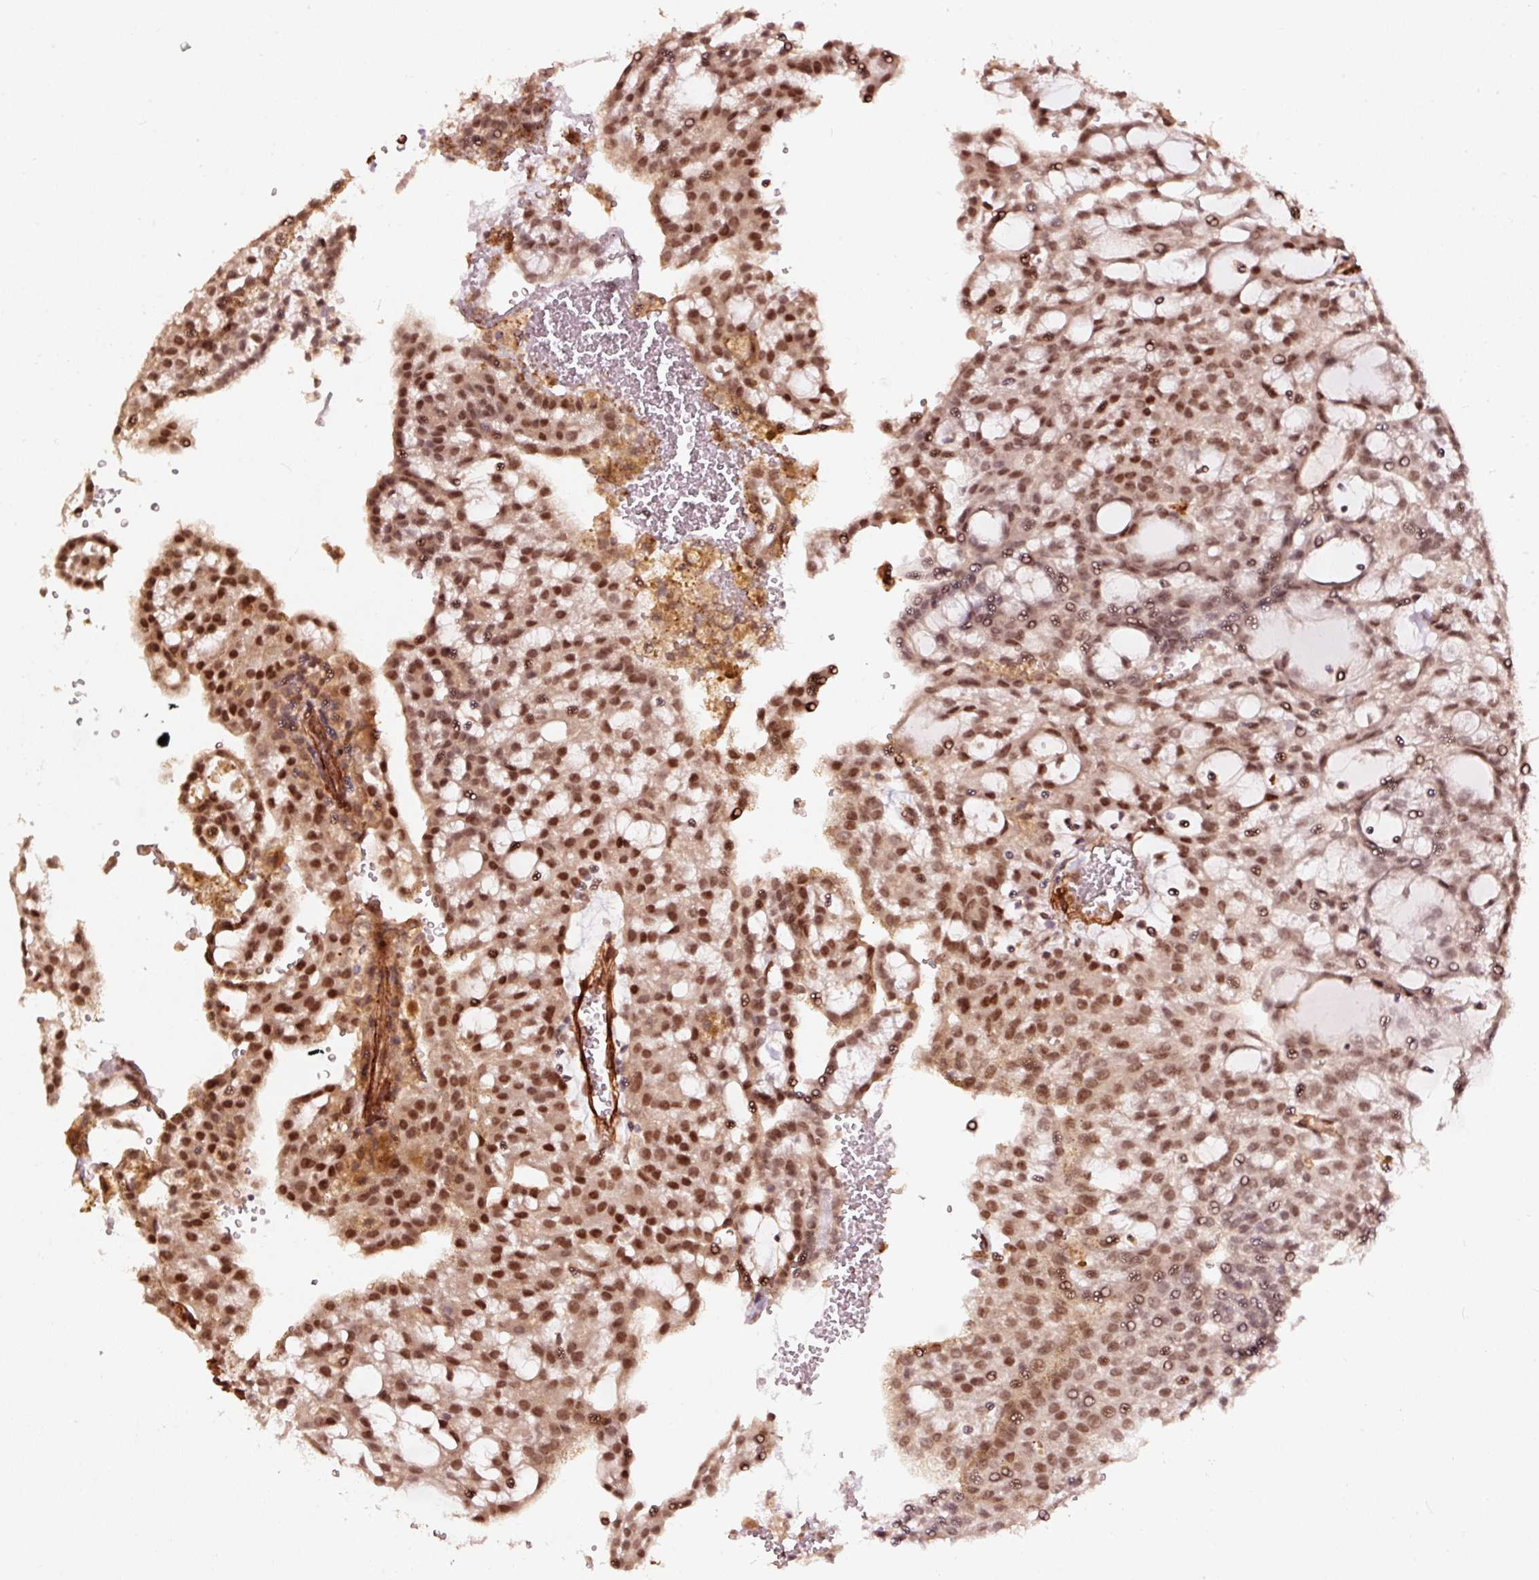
{"staining": {"intensity": "strong", "quantity": ">75%", "location": "nuclear"}, "tissue": "renal cancer", "cell_type": "Tumor cells", "image_type": "cancer", "snomed": [{"axis": "morphology", "description": "Adenocarcinoma, NOS"}, {"axis": "topography", "description": "Kidney"}], "caption": "A high amount of strong nuclear positivity is identified in about >75% of tumor cells in renal cancer (adenocarcinoma) tissue.", "gene": "TPM1", "patient": {"sex": "male", "age": 63}}